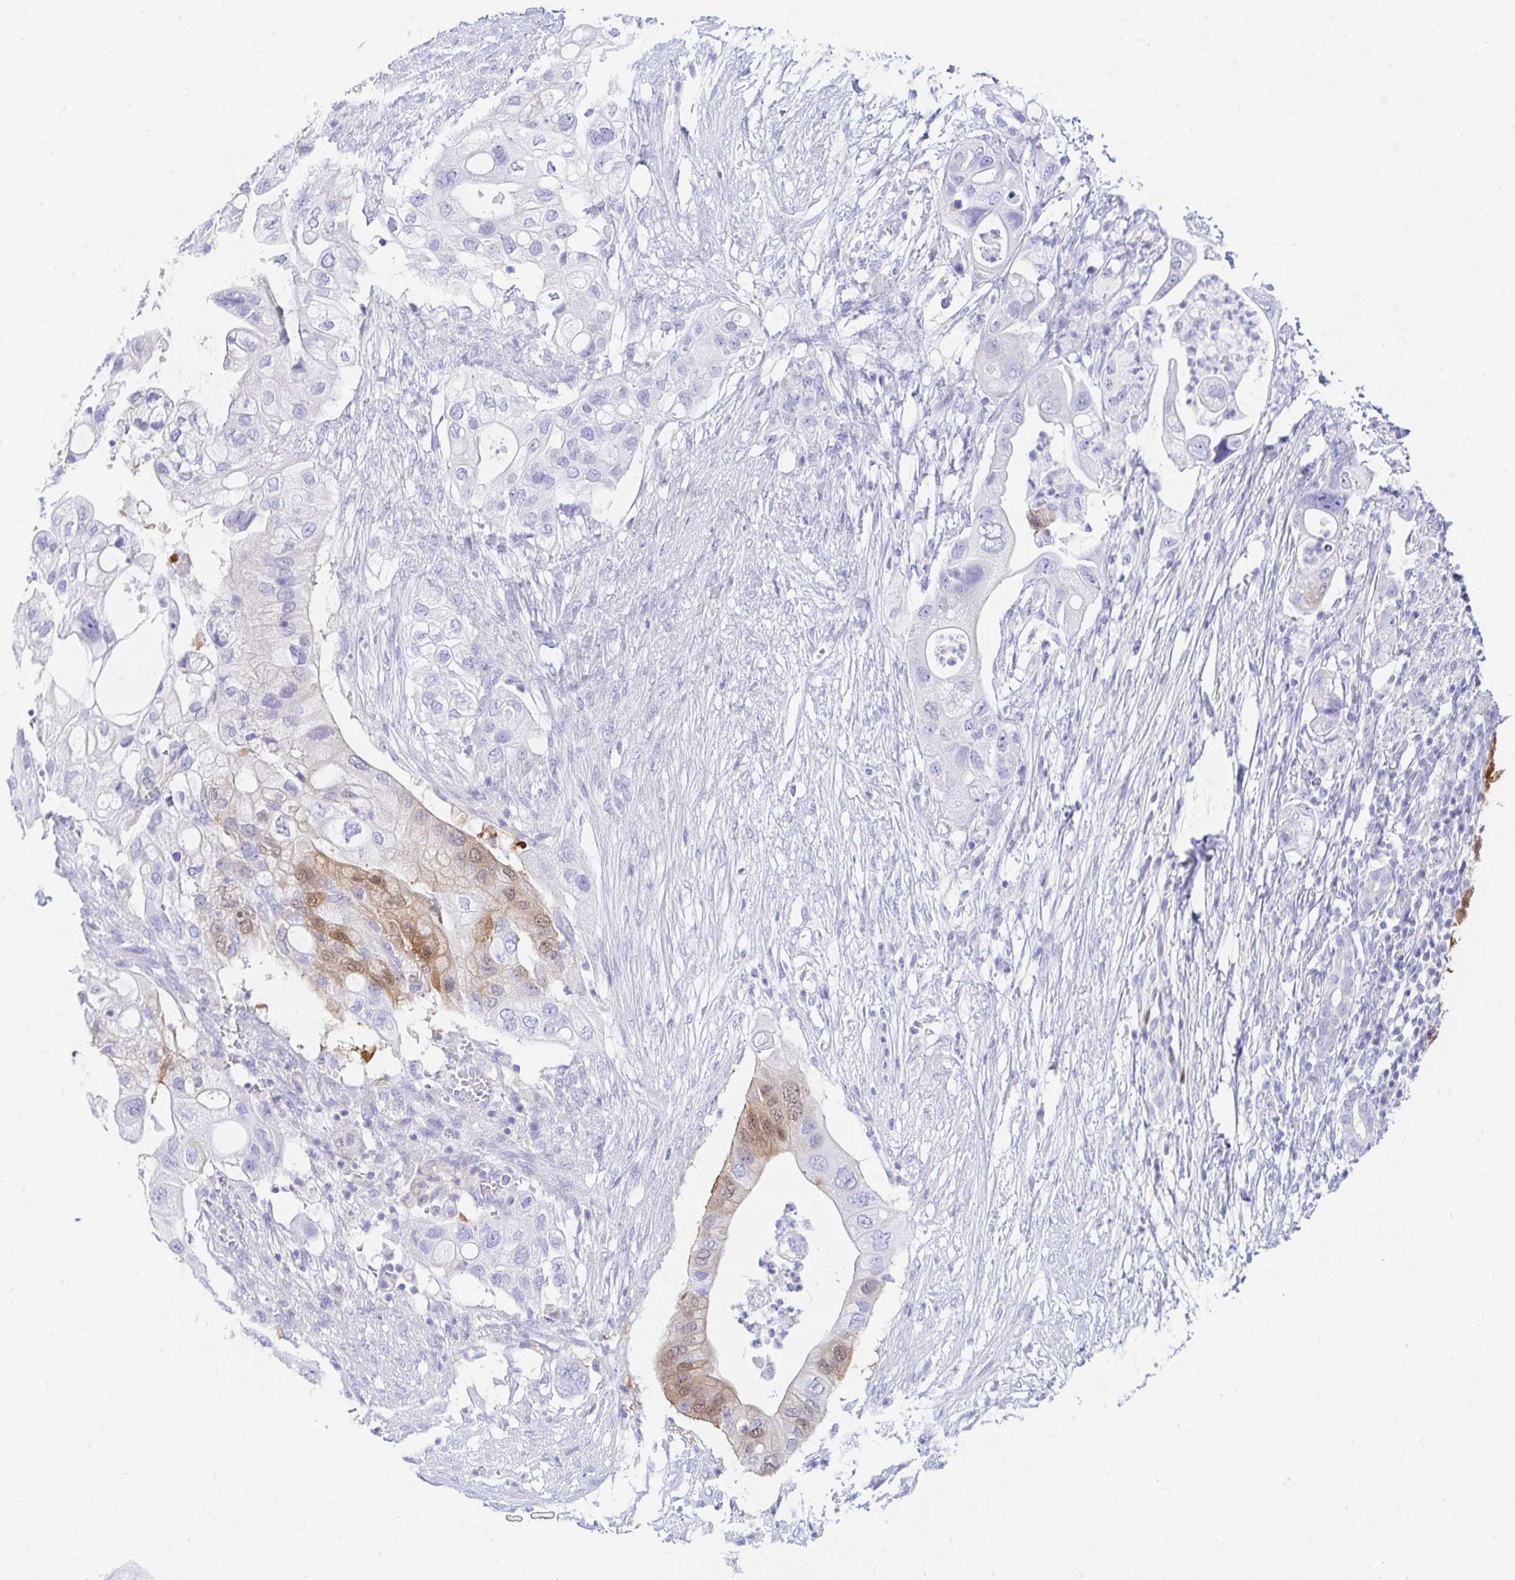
{"staining": {"intensity": "moderate", "quantity": "<25%", "location": "cytoplasmic/membranous,nuclear"}, "tissue": "pancreatic cancer", "cell_type": "Tumor cells", "image_type": "cancer", "snomed": [{"axis": "morphology", "description": "Adenocarcinoma, NOS"}, {"axis": "topography", "description": "Pancreas"}], "caption": "Immunohistochemical staining of adenocarcinoma (pancreatic) reveals low levels of moderate cytoplasmic/membranous and nuclear protein staining in approximately <25% of tumor cells.", "gene": "PPP1R1B", "patient": {"sex": "female", "age": 72}}